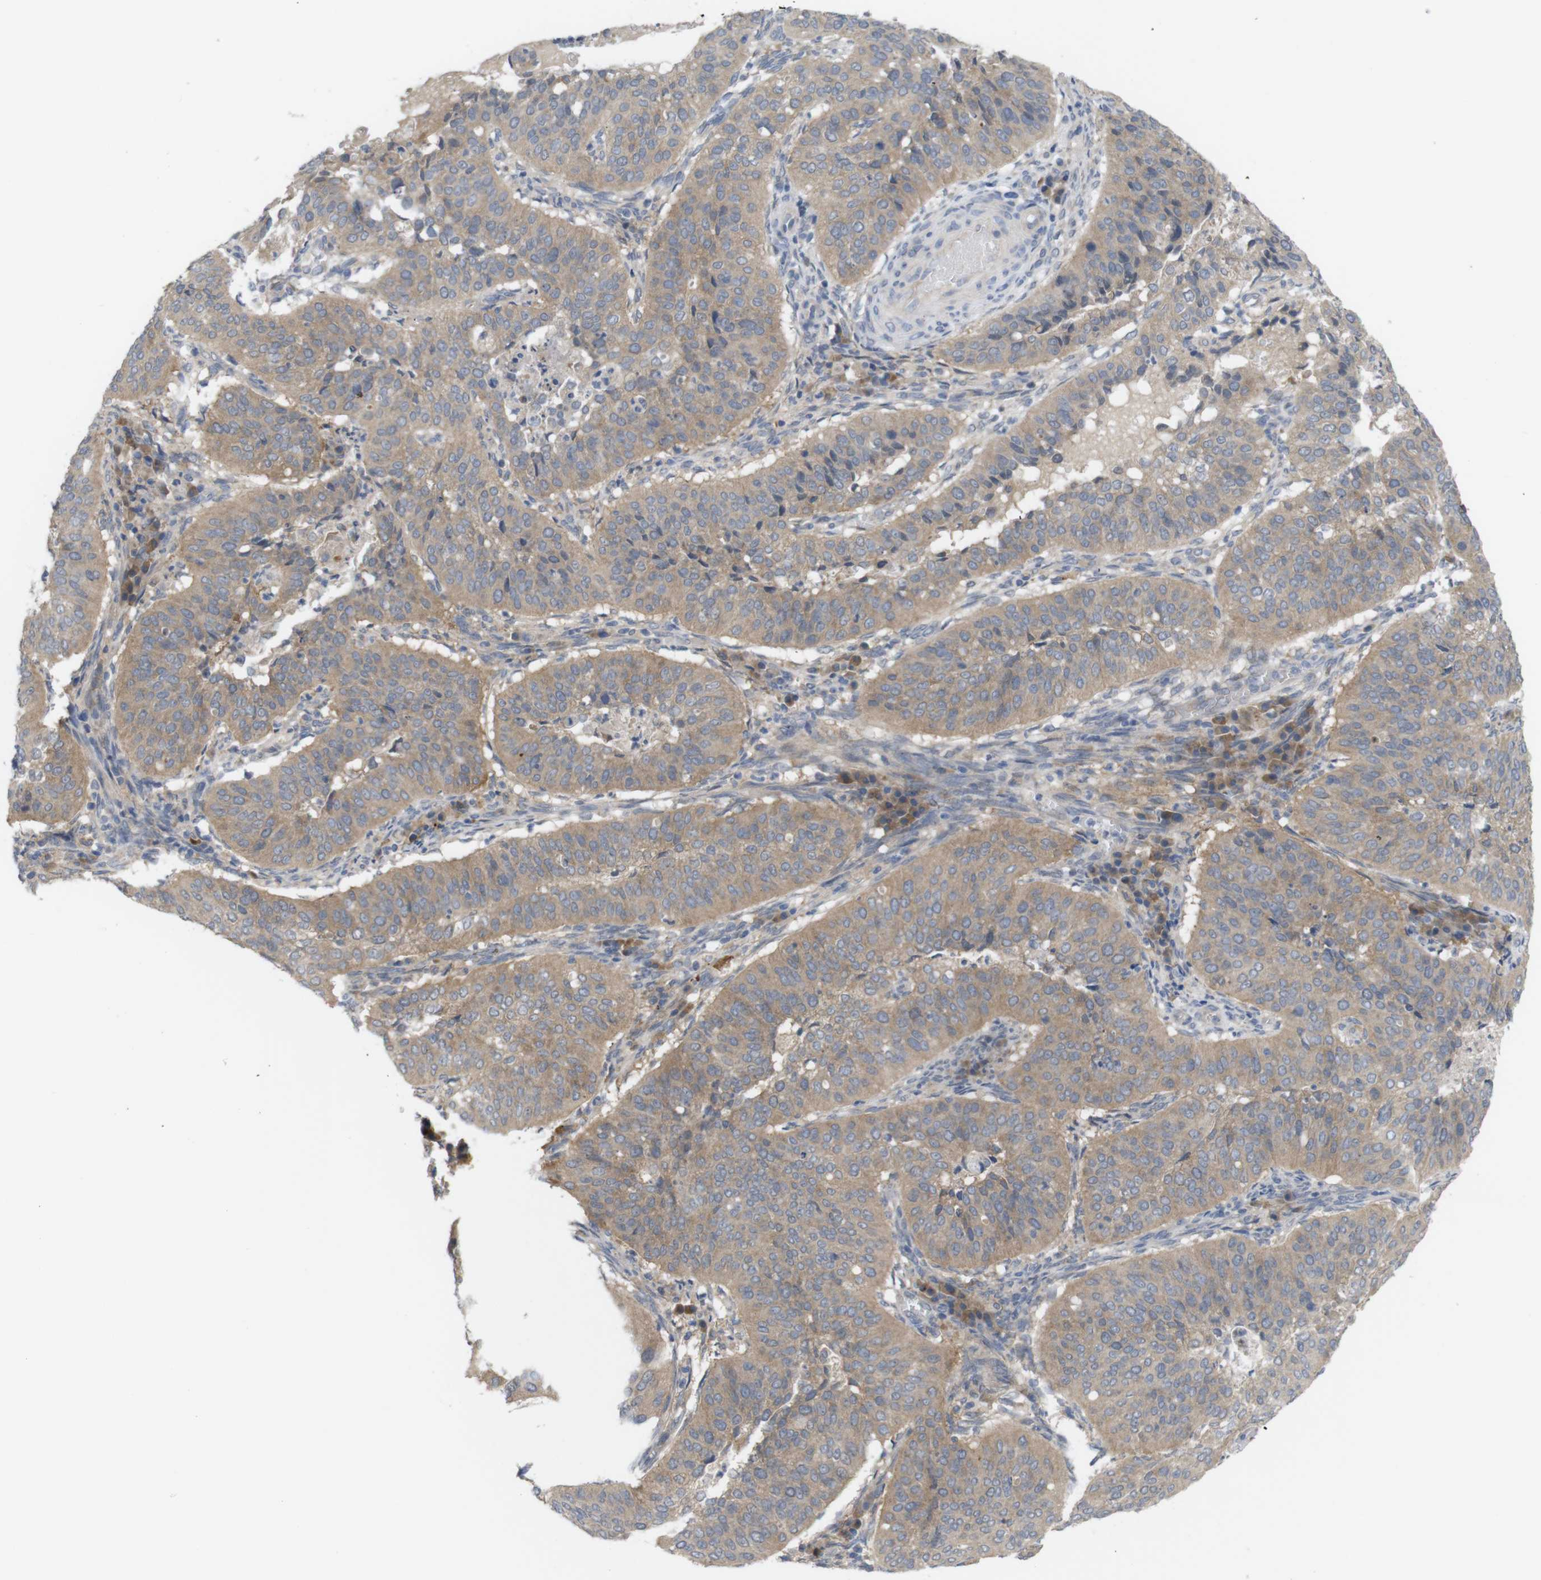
{"staining": {"intensity": "moderate", "quantity": ">75%", "location": "cytoplasmic/membranous"}, "tissue": "cervical cancer", "cell_type": "Tumor cells", "image_type": "cancer", "snomed": [{"axis": "morphology", "description": "Normal tissue, NOS"}, {"axis": "morphology", "description": "Squamous cell carcinoma, NOS"}, {"axis": "topography", "description": "Cervix"}], "caption": "Immunohistochemical staining of human cervical cancer (squamous cell carcinoma) exhibits medium levels of moderate cytoplasmic/membranous protein expression in about >75% of tumor cells. Using DAB (brown) and hematoxylin (blue) stains, captured at high magnification using brightfield microscopy.", "gene": "BCAR3", "patient": {"sex": "female", "age": 39}}